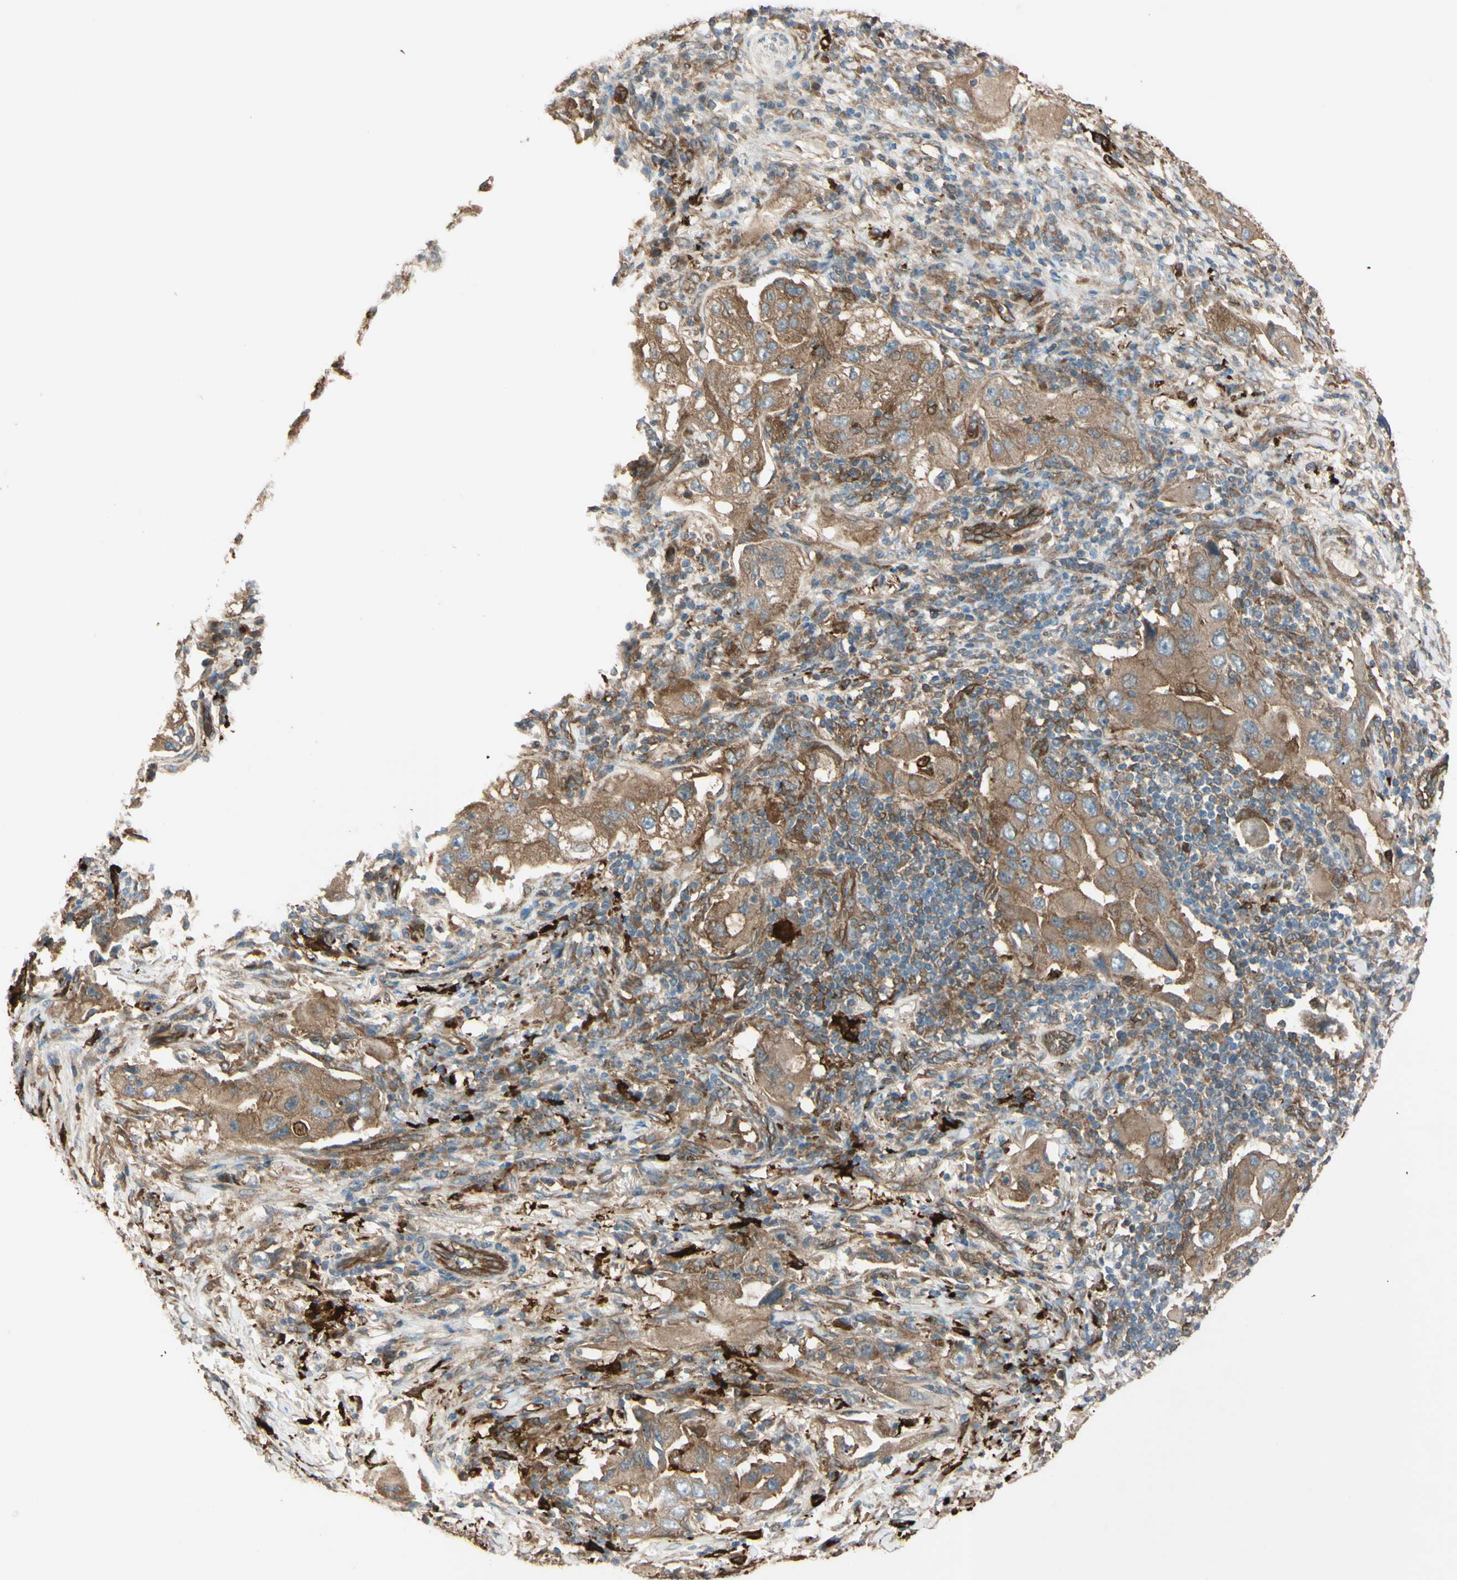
{"staining": {"intensity": "moderate", "quantity": ">75%", "location": "cytoplasmic/membranous"}, "tissue": "lung cancer", "cell_type": "Tumor cells", "image_type": "cancer", "snomed": [{"axis": "morphology", "description": "Adenocarcinoma, NOS"}, {"axis": "topography", "description": "Lung"}], "caption": "Tumor cells exhibit medium levels of moderate cytoplasmic/membranous positivity in about >75% of cells in human lung cancer (adenocarcinoma).", "gene": "PTPN12", "patient": {"sex": "female", "age": 65}}